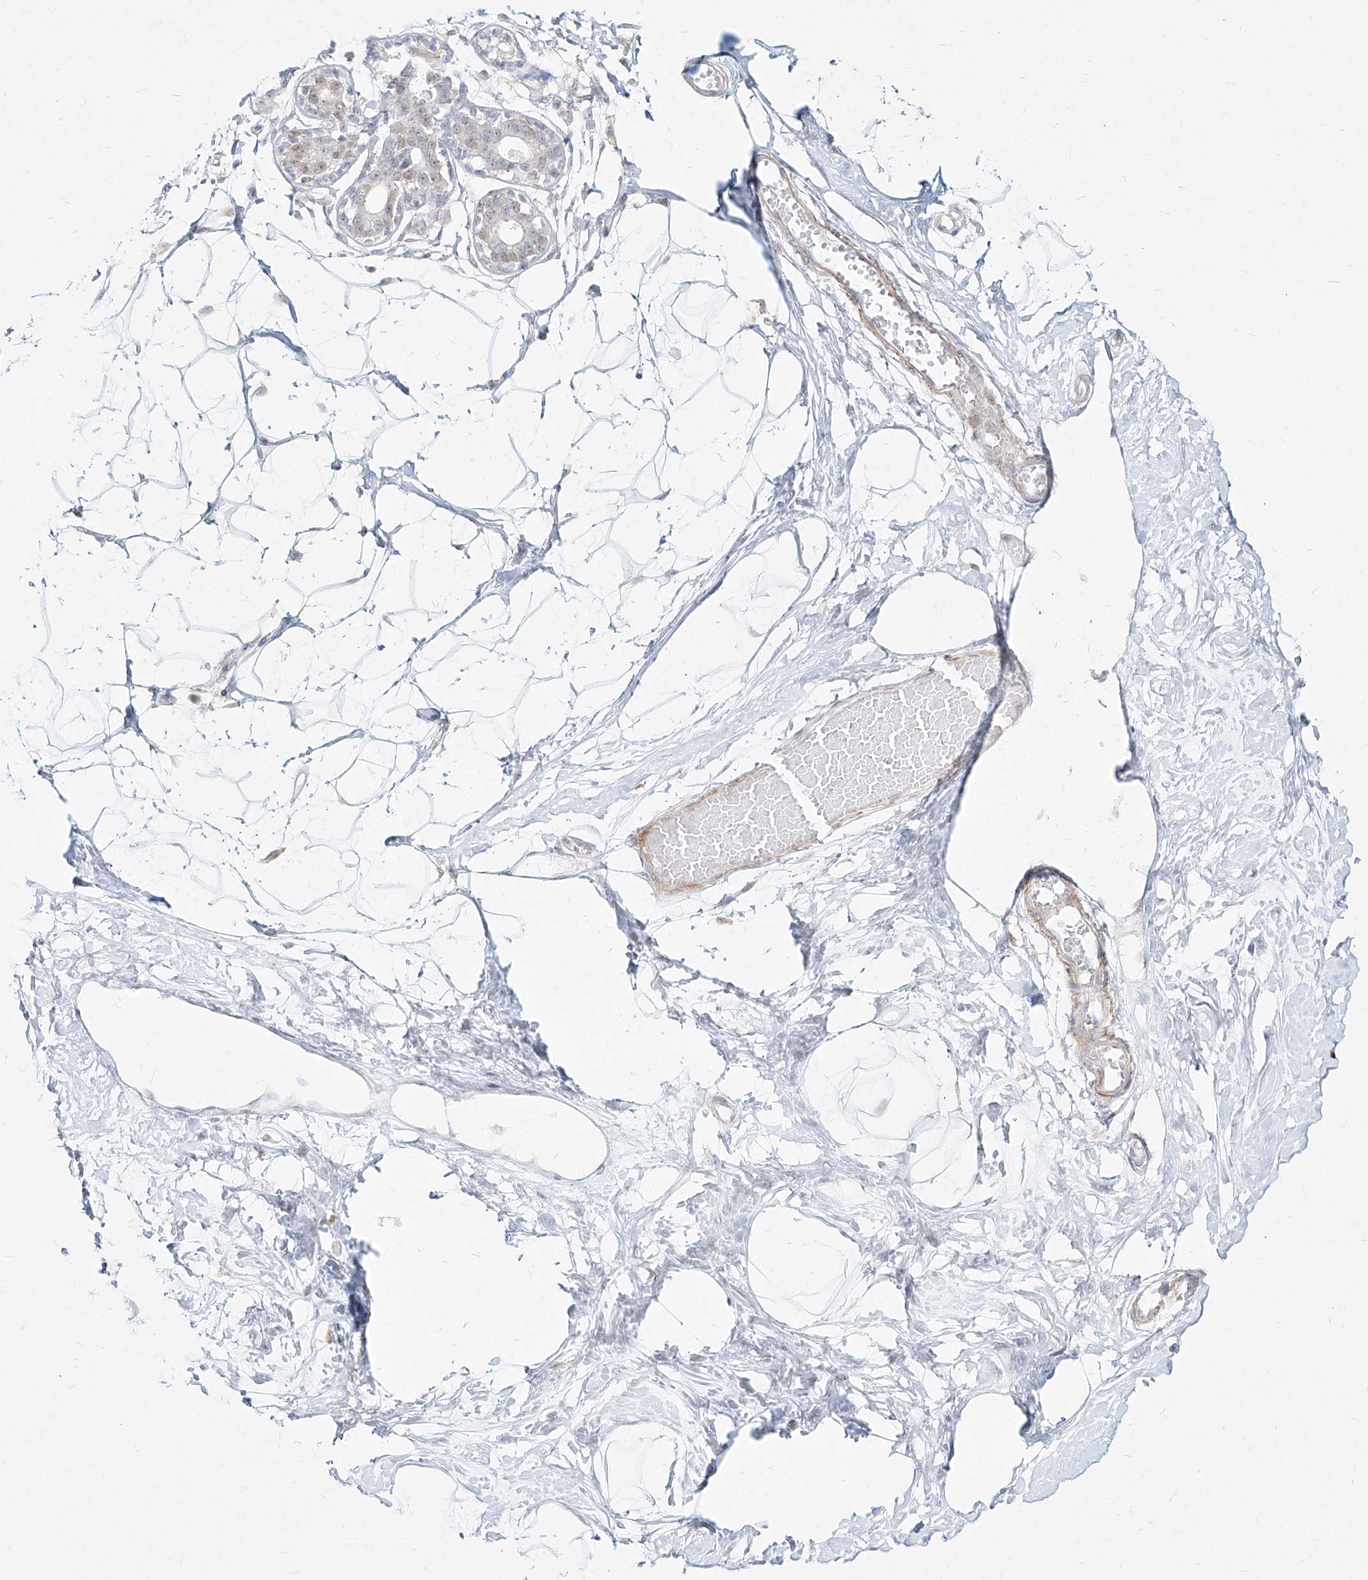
{"staining": {"intensity": "negative", "quantity": "none", "location": "none"}, "tissue": "breast", "cell_type": "Adipocytes", "image_type": "normal", "snomed": [{"axis": "morphology", "description": "Normal tissue, NOS"}, {"axis": "topography", "description": "Breast"}], "caption": "An immunohistochemistry photomicrograph of unremarkable breast is shown. There is no staining in adipocytes of breast. (DAB immunohistochemistry (IHC) with hematoxylin counter stain).", "gene": "SLC2A12", "patient": {"sex": "female", "age": 45}}